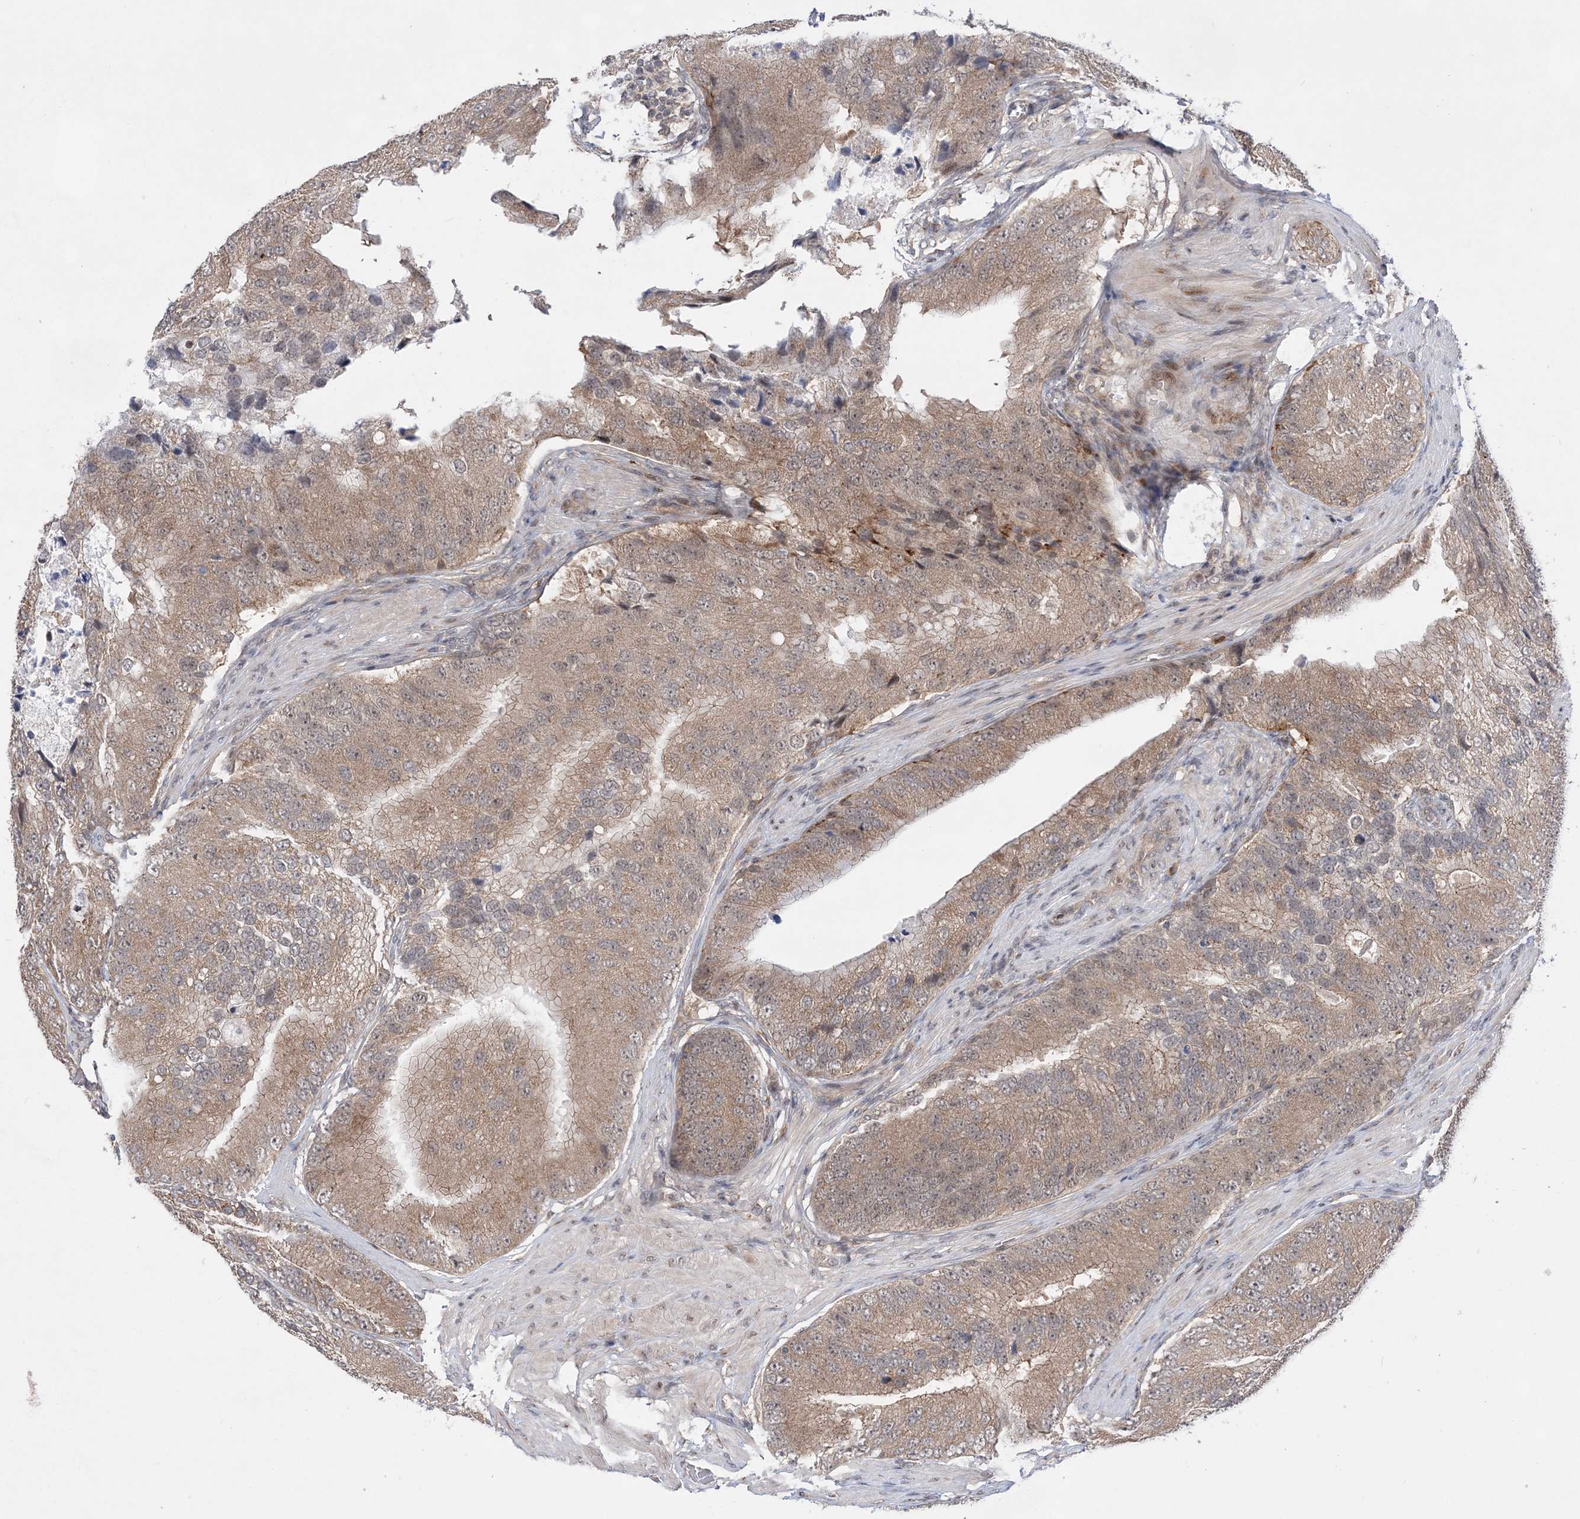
{"staining": {"intensity": "weak", "quantity": ">75%", "location": "cytoplasmic/membranous"}, "tissue": "prostate cancer", "cell_type": "Tumor cells", "image_type": "cancer", "snomed": [{"axis": "morphology", "description": "Adenocarcinoma, High grade"}, {"axis": "topography", "description": "Prostate"}], "caption": "IHC photomicrograph of prostate adenocarcinoma (high-grade) stained for a protein (brown), which reveals low levels of weak cytoplasmic/membranous expression in approximately >75% of tumor cells.", "gene": "ANAPC15", "patient": {"sex": "male", "age": 70}}